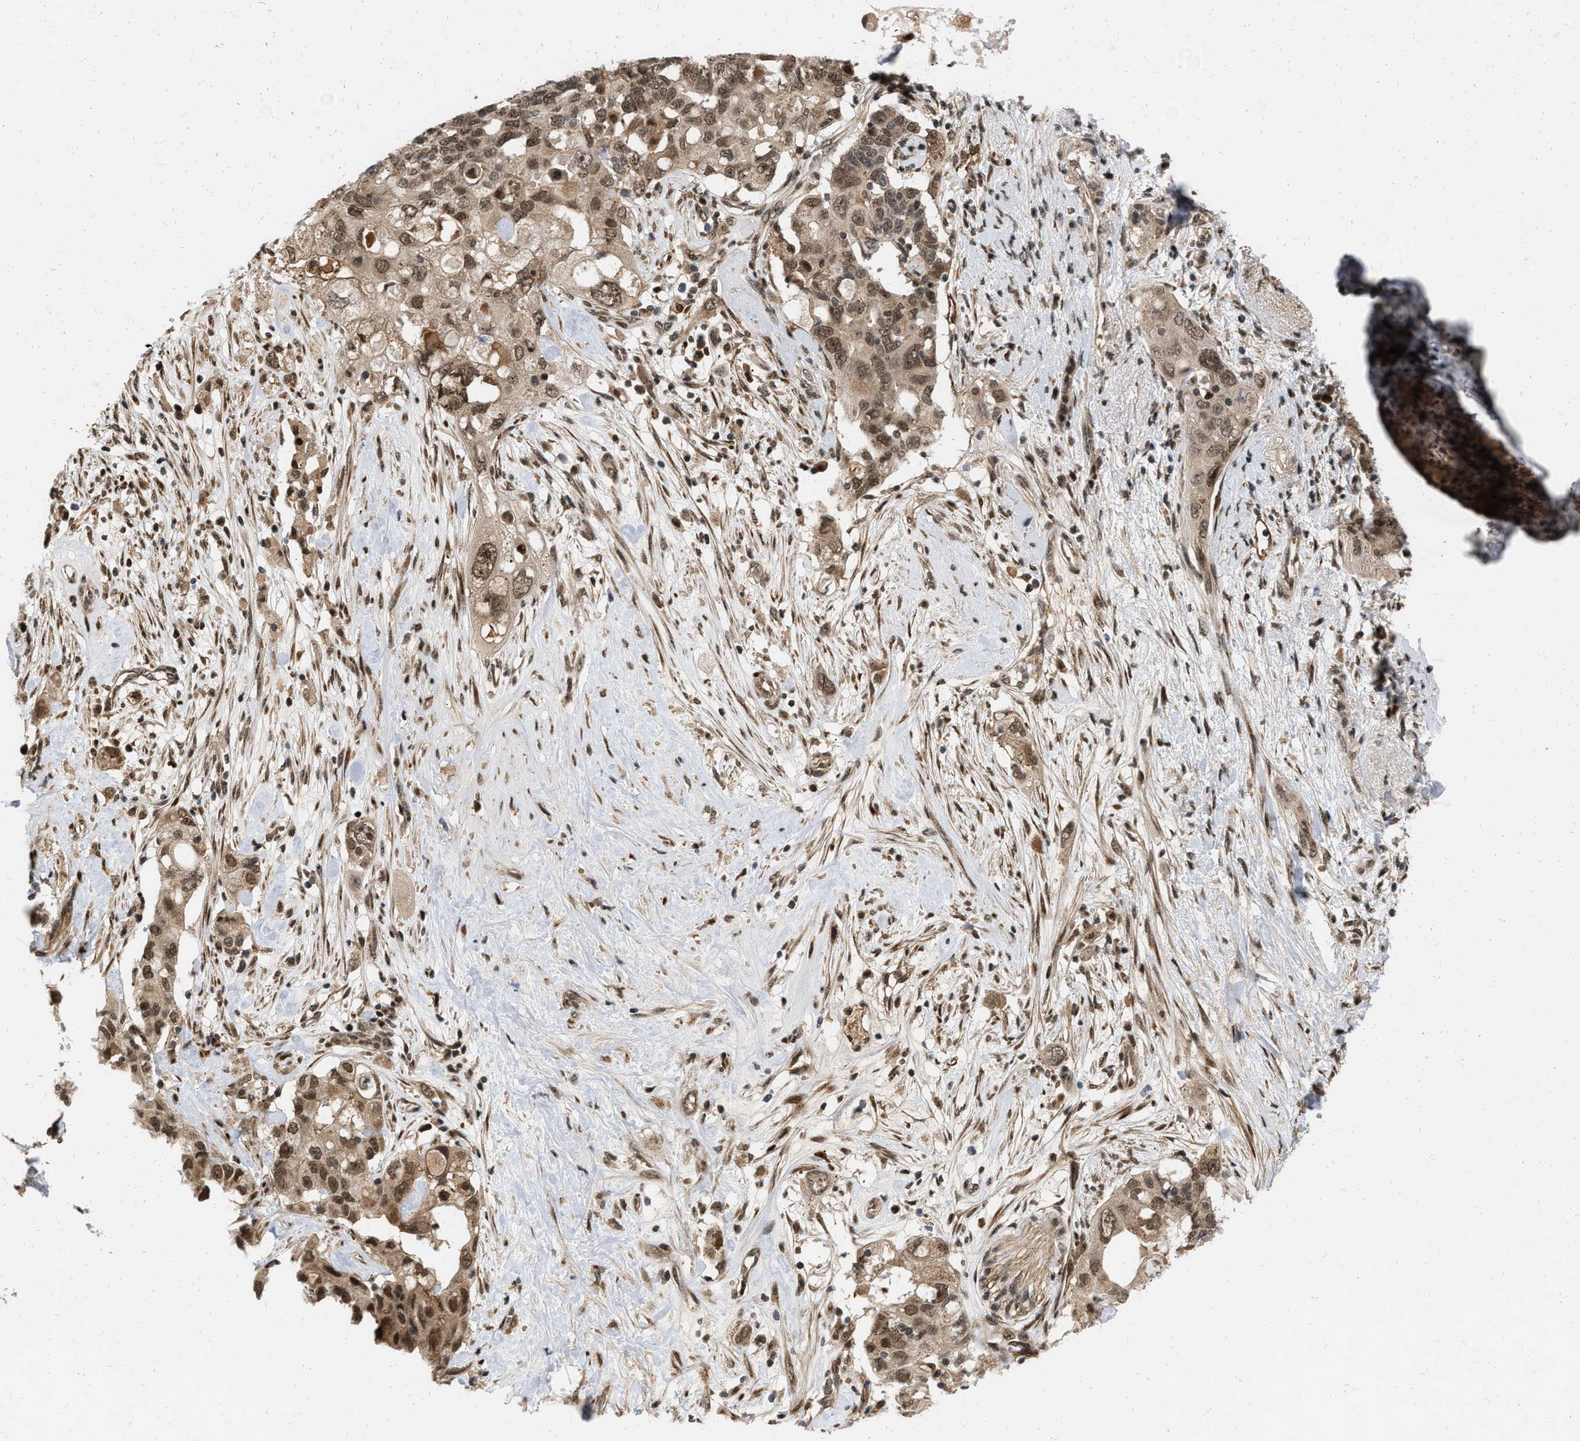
{"staining": {"intensity": "moderate", "quantity": ">75%", "location": "cytoplasmic/membranous,nuclear"}, "tissue": "pancreatic cancer", "cell_type": "Tumor cells", "image_type": "cancer", "snomed": [{"axis": "morphology", "description": "Adenocarcinoma, NOS"}, {"axis": "topography", "description": "Pancreas"}], "caption": "The photomicrograph exhibits immunohistochemical staining of pancreatic cancer. There is moderate cytoplasmic/membranous and nuclear staining is identified in about >75% of tumor cells. Using DAB (3,3'-diaminobenzidine) (brown) and hematoxylin (blue) stains, captured at high magnification using brightfield microscopy.", "gene": "ANKRD11", "patient": {"sex": "female", "age": 56}}